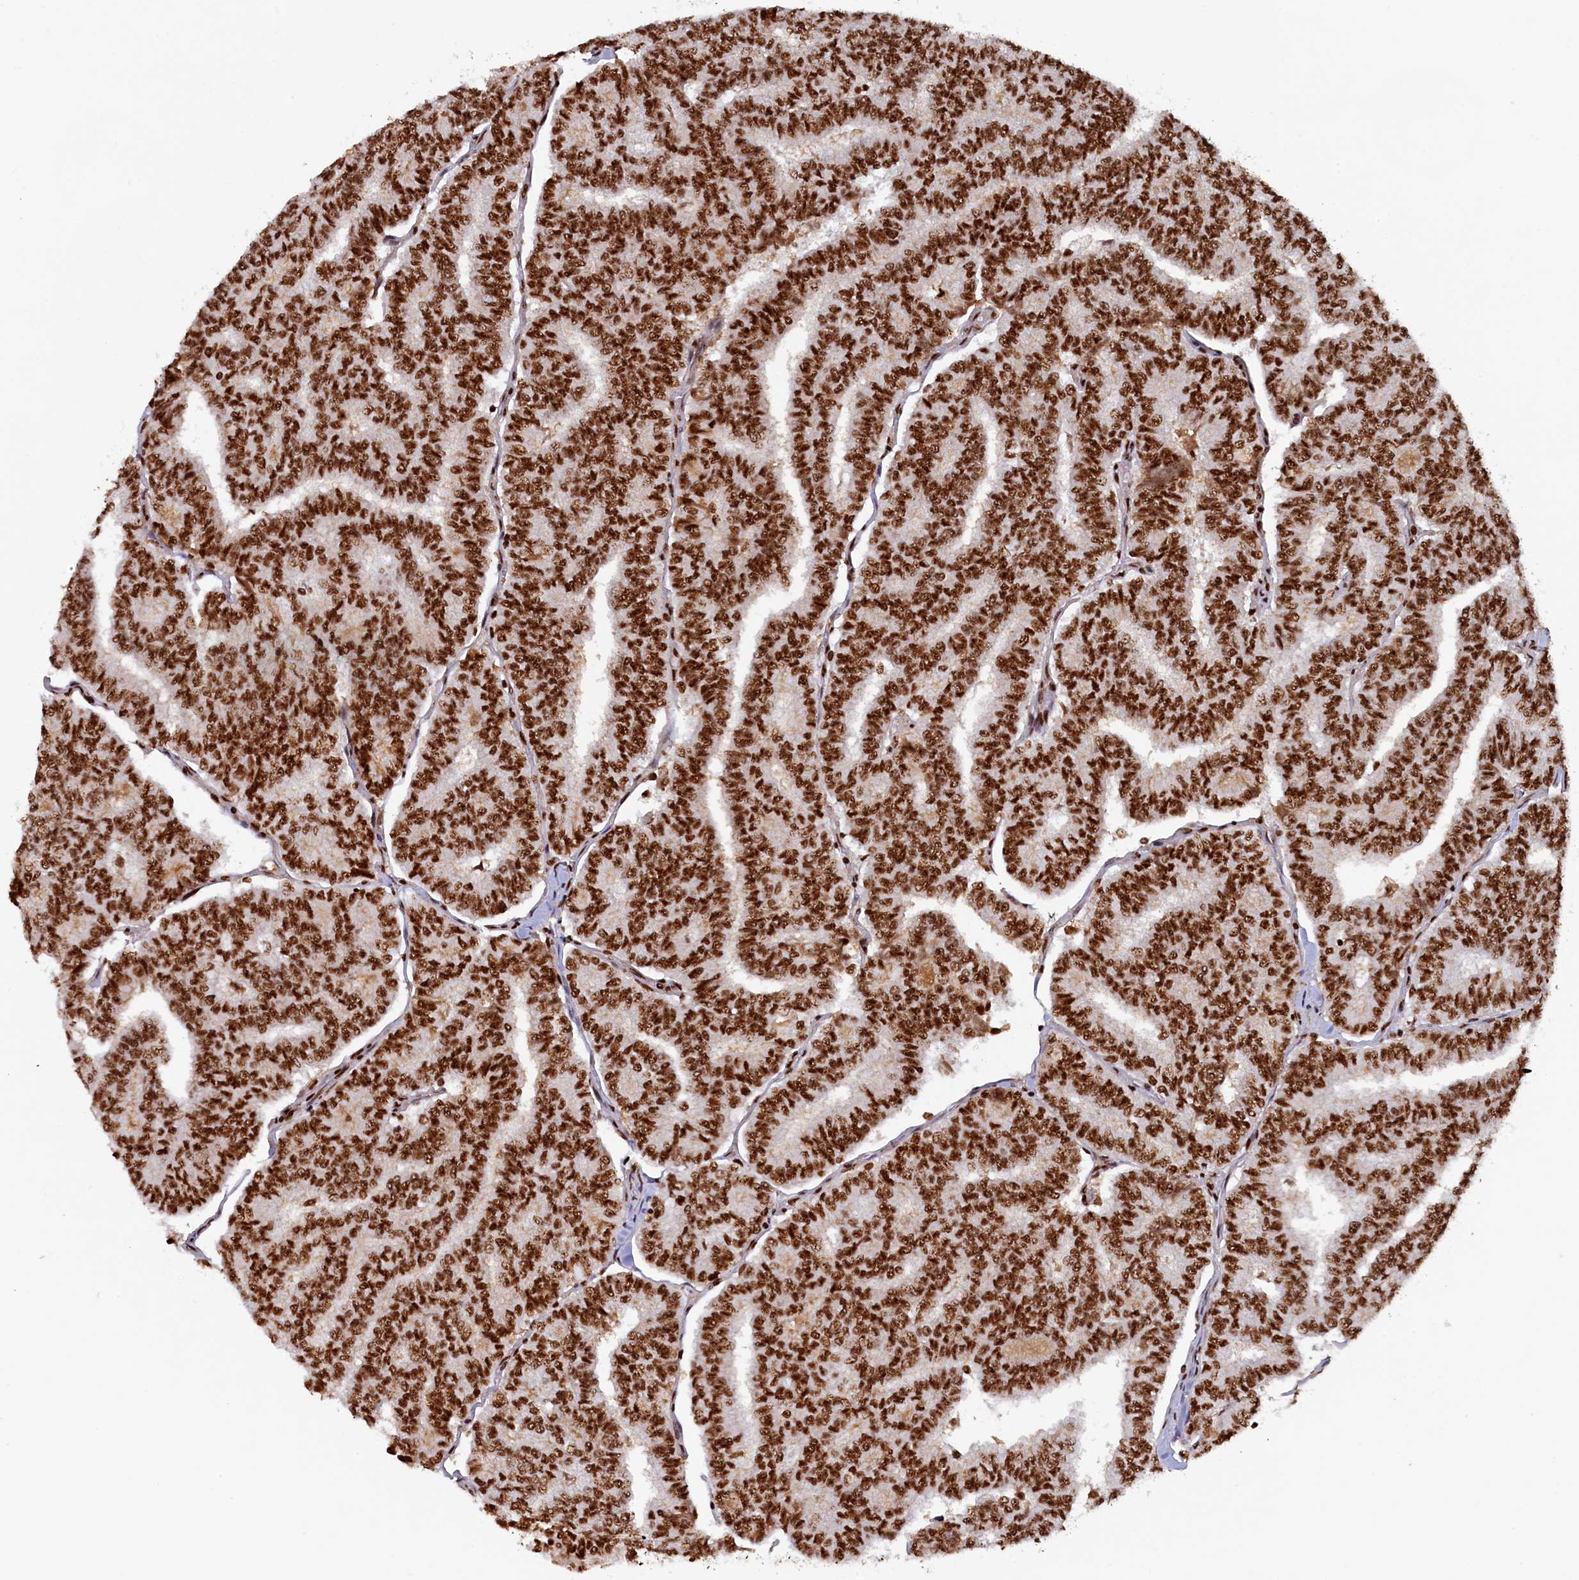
{"staining": {"intensity": "strong", "quantity": ">75%", "location": "nuclear"}, "tissue": "thyroid cancer", "cell_type": "Tumor cells", "image_type": "cancer", "snomed": [{"axis": "morphology", "description": "Papillary adenocarcinoma, NOS"}, {"axis": "topography", "description": "Thyroid gland"}], "caption": "An IHC photomicrograph of neoplastic tissue is shown. Protein staining in brown shows strong nuclear positivity in thyroid cancer (papillary adenocarcinoma) within tumor cells.", "gene": "ZC3H18", "patient": {"sex": "female", "age": 35}}